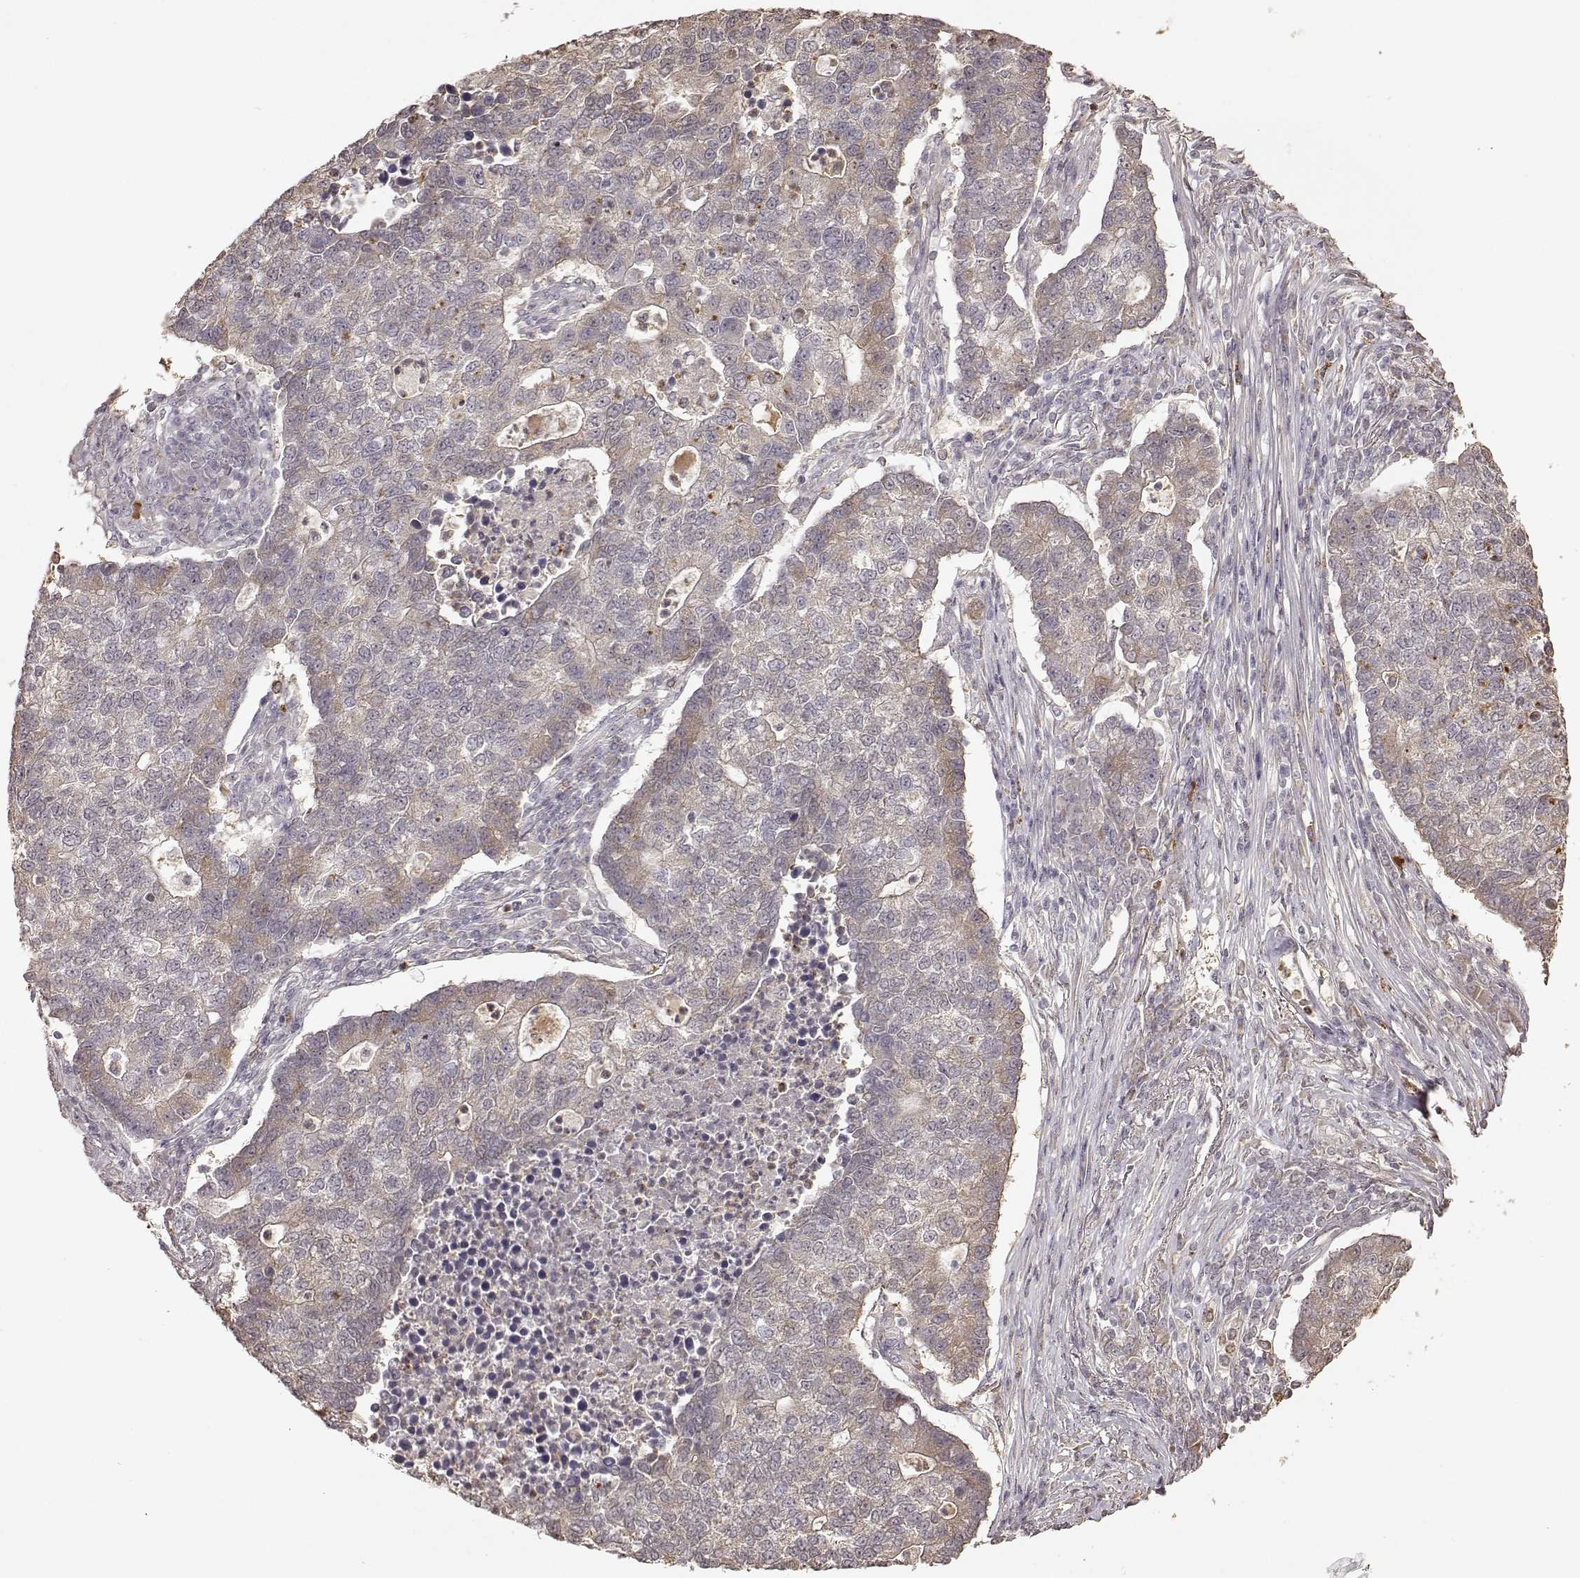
{"staining": {"intensity": "weak", "quantity": ">75%", "location": "cytoplasmic/membranous"}, "tissue": "lung cancer", "cell_type": "Tumor cells", "image_type": "cancer", "snomed": [{"axis": "morphology", "description": "Adenocarcinoma, NOS"}, {"axis": "topography", "description": "Lung"}], "caption": "Immunohistochemical staining of human lung cancer (adenocarcinoma) exhibits low levels of weak cytoplasmic/membranous protein expression in approximately >75% of tumor cells.", "gene": "CRB1", "patient": {"sex": "male", "age": 57}}